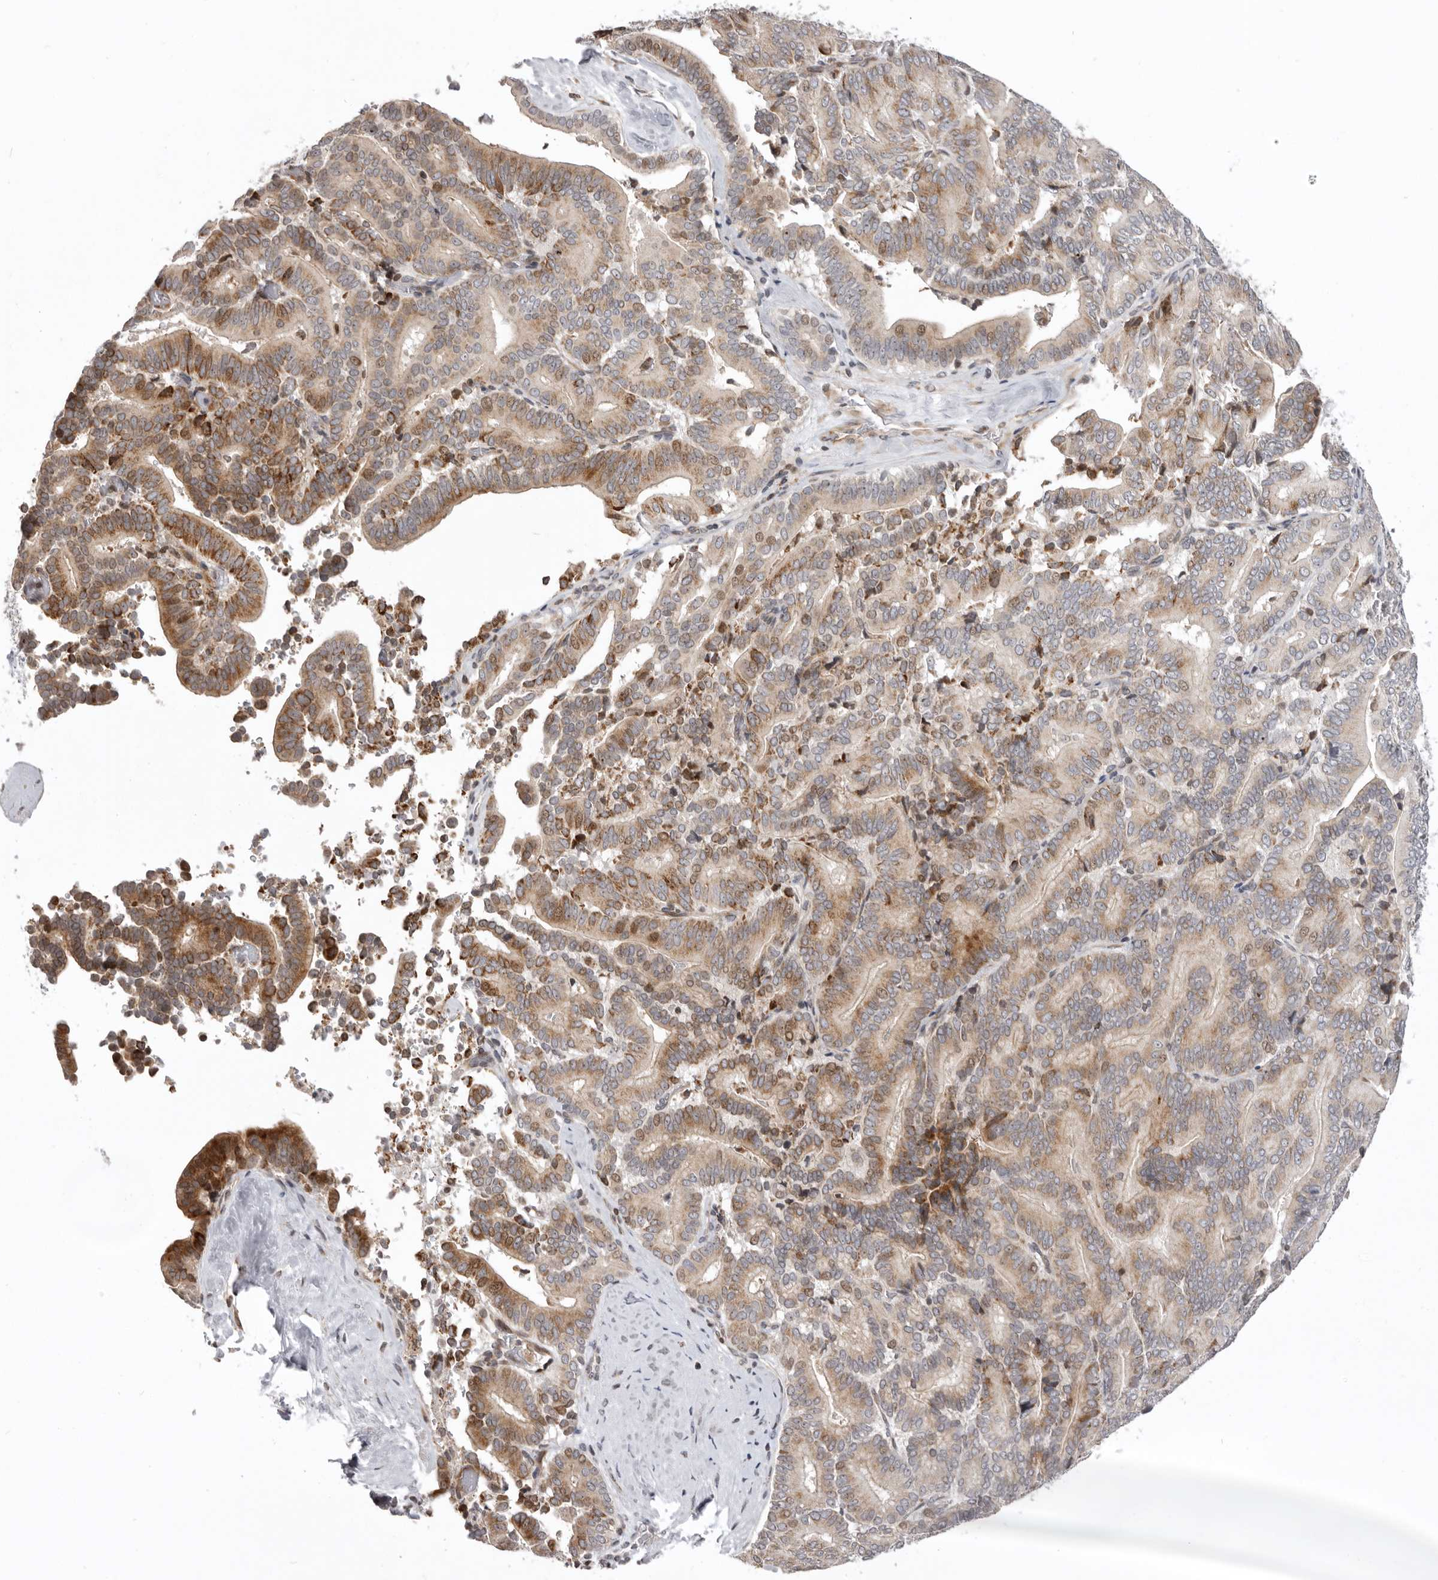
{"staining": {"intensity": "moderate", "quantity": "25%-75%", "location": "cytoplasmic/membranous,nuclear"}, "tissue": "liver cancer", "cell_type": "Tumor cells", "image_type": "cancer", "snomed": [{"axis": "morphology", "description": "Cholangiocarcinoma"}, {"axis": "topography", "description": "Liver"}], "caption": "Immunohistochemical staining of human liver cancer (cholangiocarcinoma) exhibits medium levels of moderate cytoplasmic/membranous and nuclear protein positivity in approximately 25%-75% of tumor cells.", "gene": "AZIN1", "patient": {"sex": "female", "age": 75}}